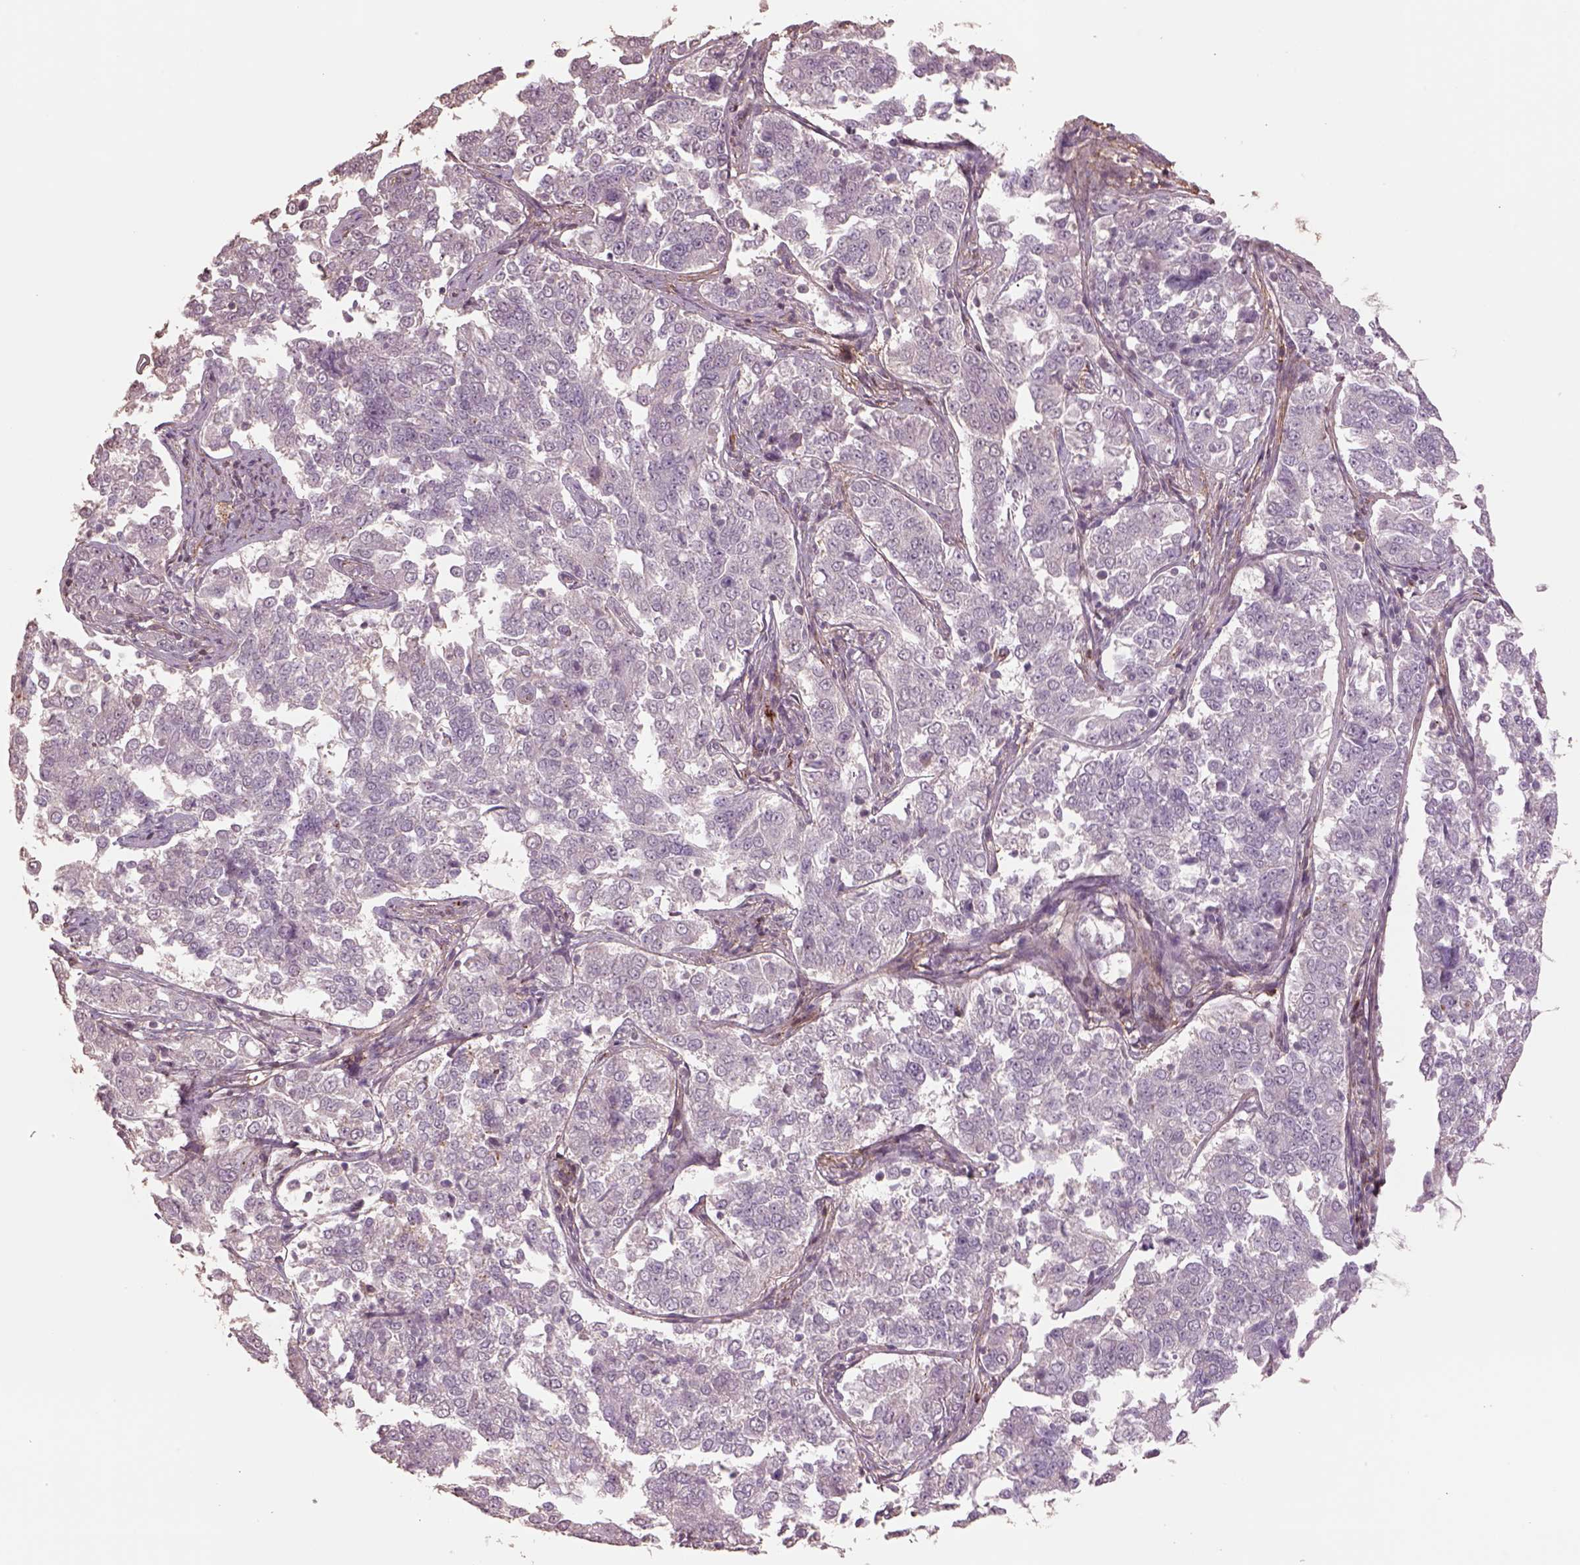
{"staining": {"intensity": "negative", "quantity": "none", "location": "none"}, "tissue": "endometrial cancer", "cell_type": "Tumor cells", "image_type": "cancer", "snomed": [{"axis": "morphology", "description": "Adenocarcinoma, NOS"}, {"axis": "topography", "description": "Endometrium"}], "caption": "An immunohistochemistry photomicrograph of adenocarcinoma (endometrial) is shown. There is no staining in tumor cells of adenocarcinoma (endometrial).", "gene": "LIN7A", "patient": {"sex": "female", "age": 43}}